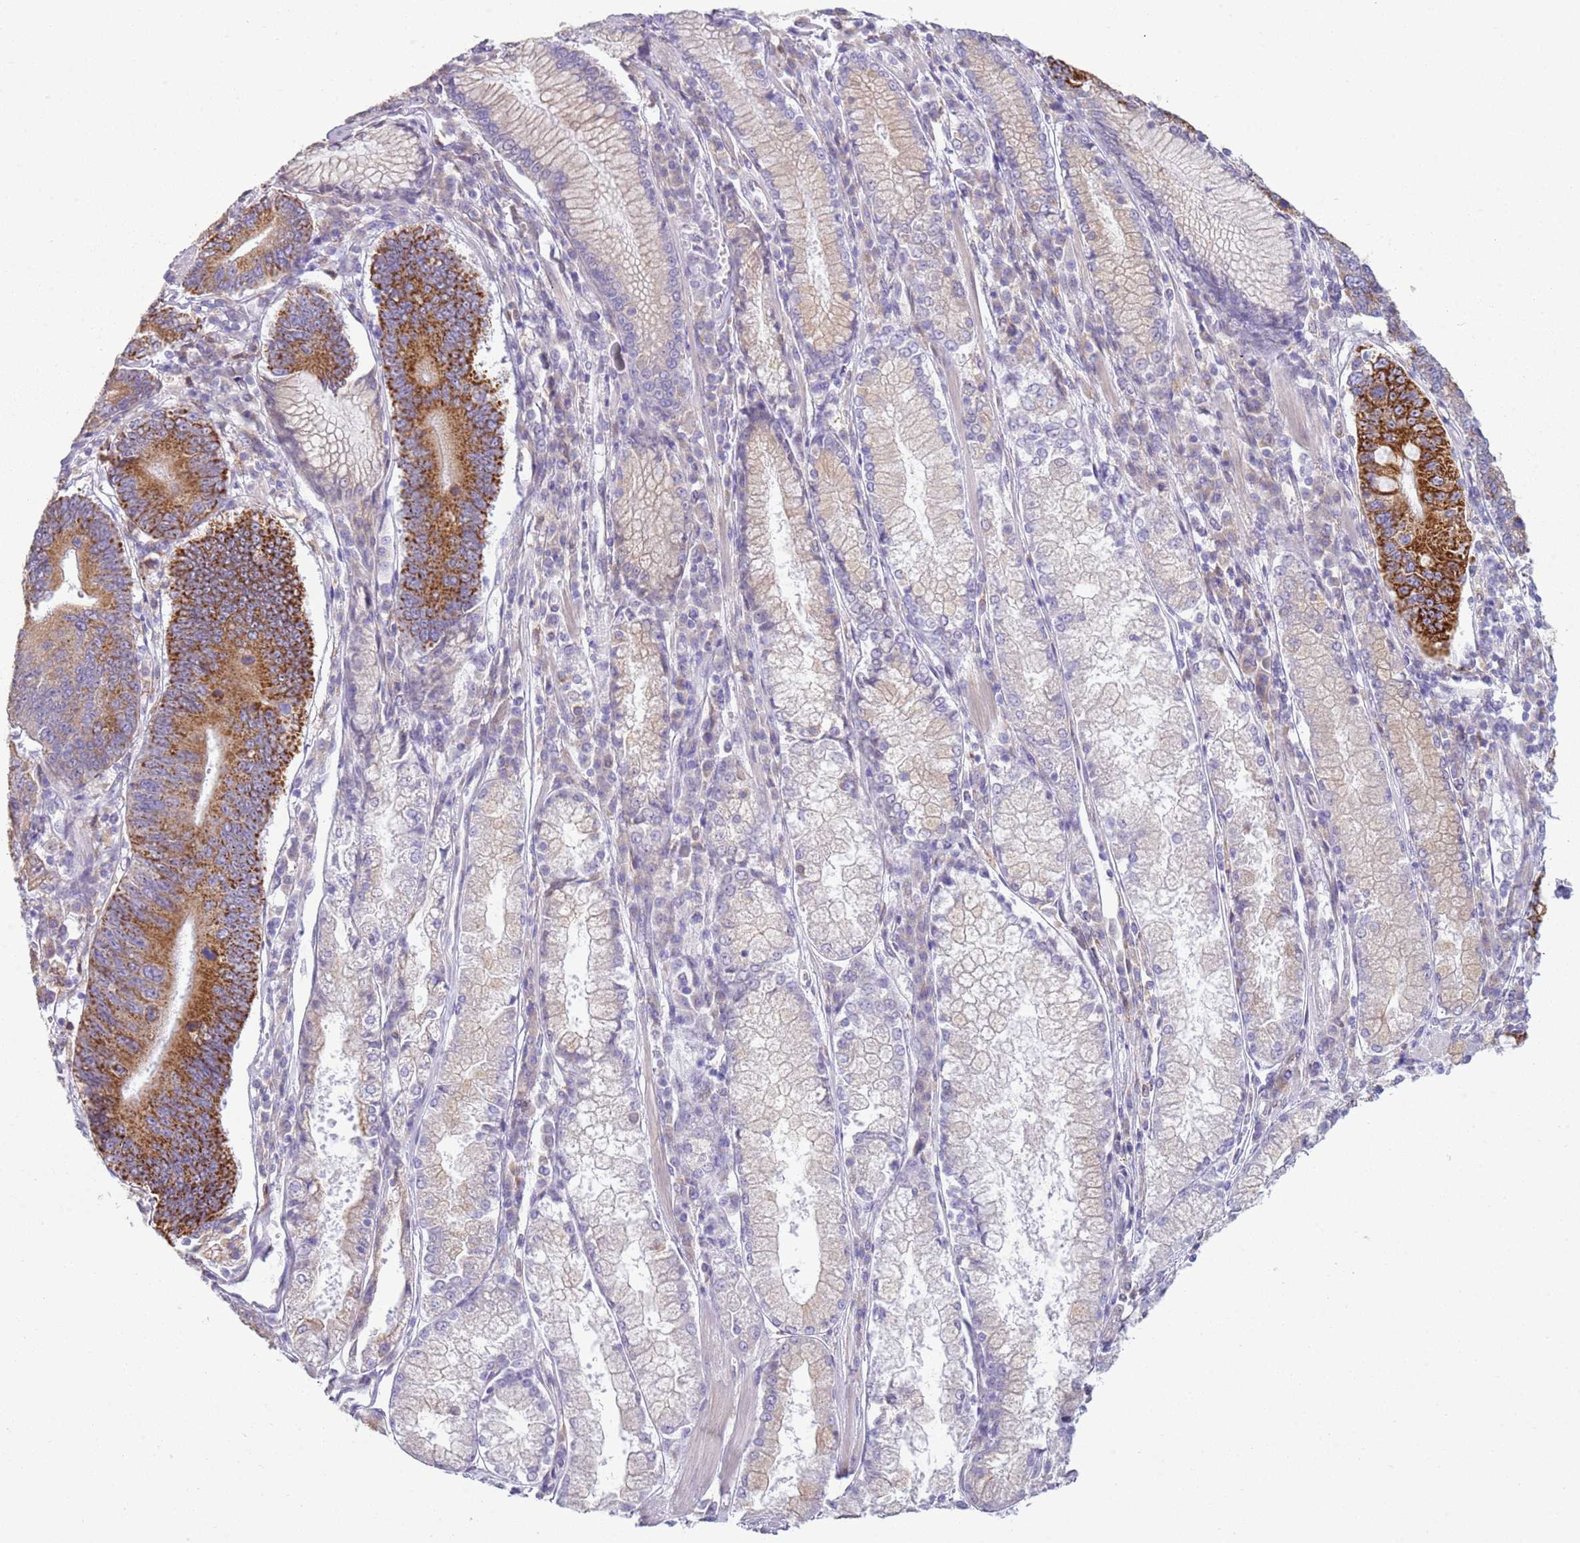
{"staining": {"intensity": "strong", "quantity": "25%-75%", "location": "cytoplasmic/membranous"}, "tissue": "stomach cancer", "cell_type": "Tumor cells", "image_type": "cancer", "snomed": [{"axis": "morphology", "description": "Adenocarcinoma, NOS"}, {"axis": "topography", "description": "Stomach"}], "caption": "A brown stain highlights strong cytoplasmic/membranous positivity of a protein in human stomach adenocarcinoma tumor cells. (brown staining indicates protein expression, while blue staining denotes nuclei).", "gene": "OAF", "patient": {"sex": "male", "age": 59}}